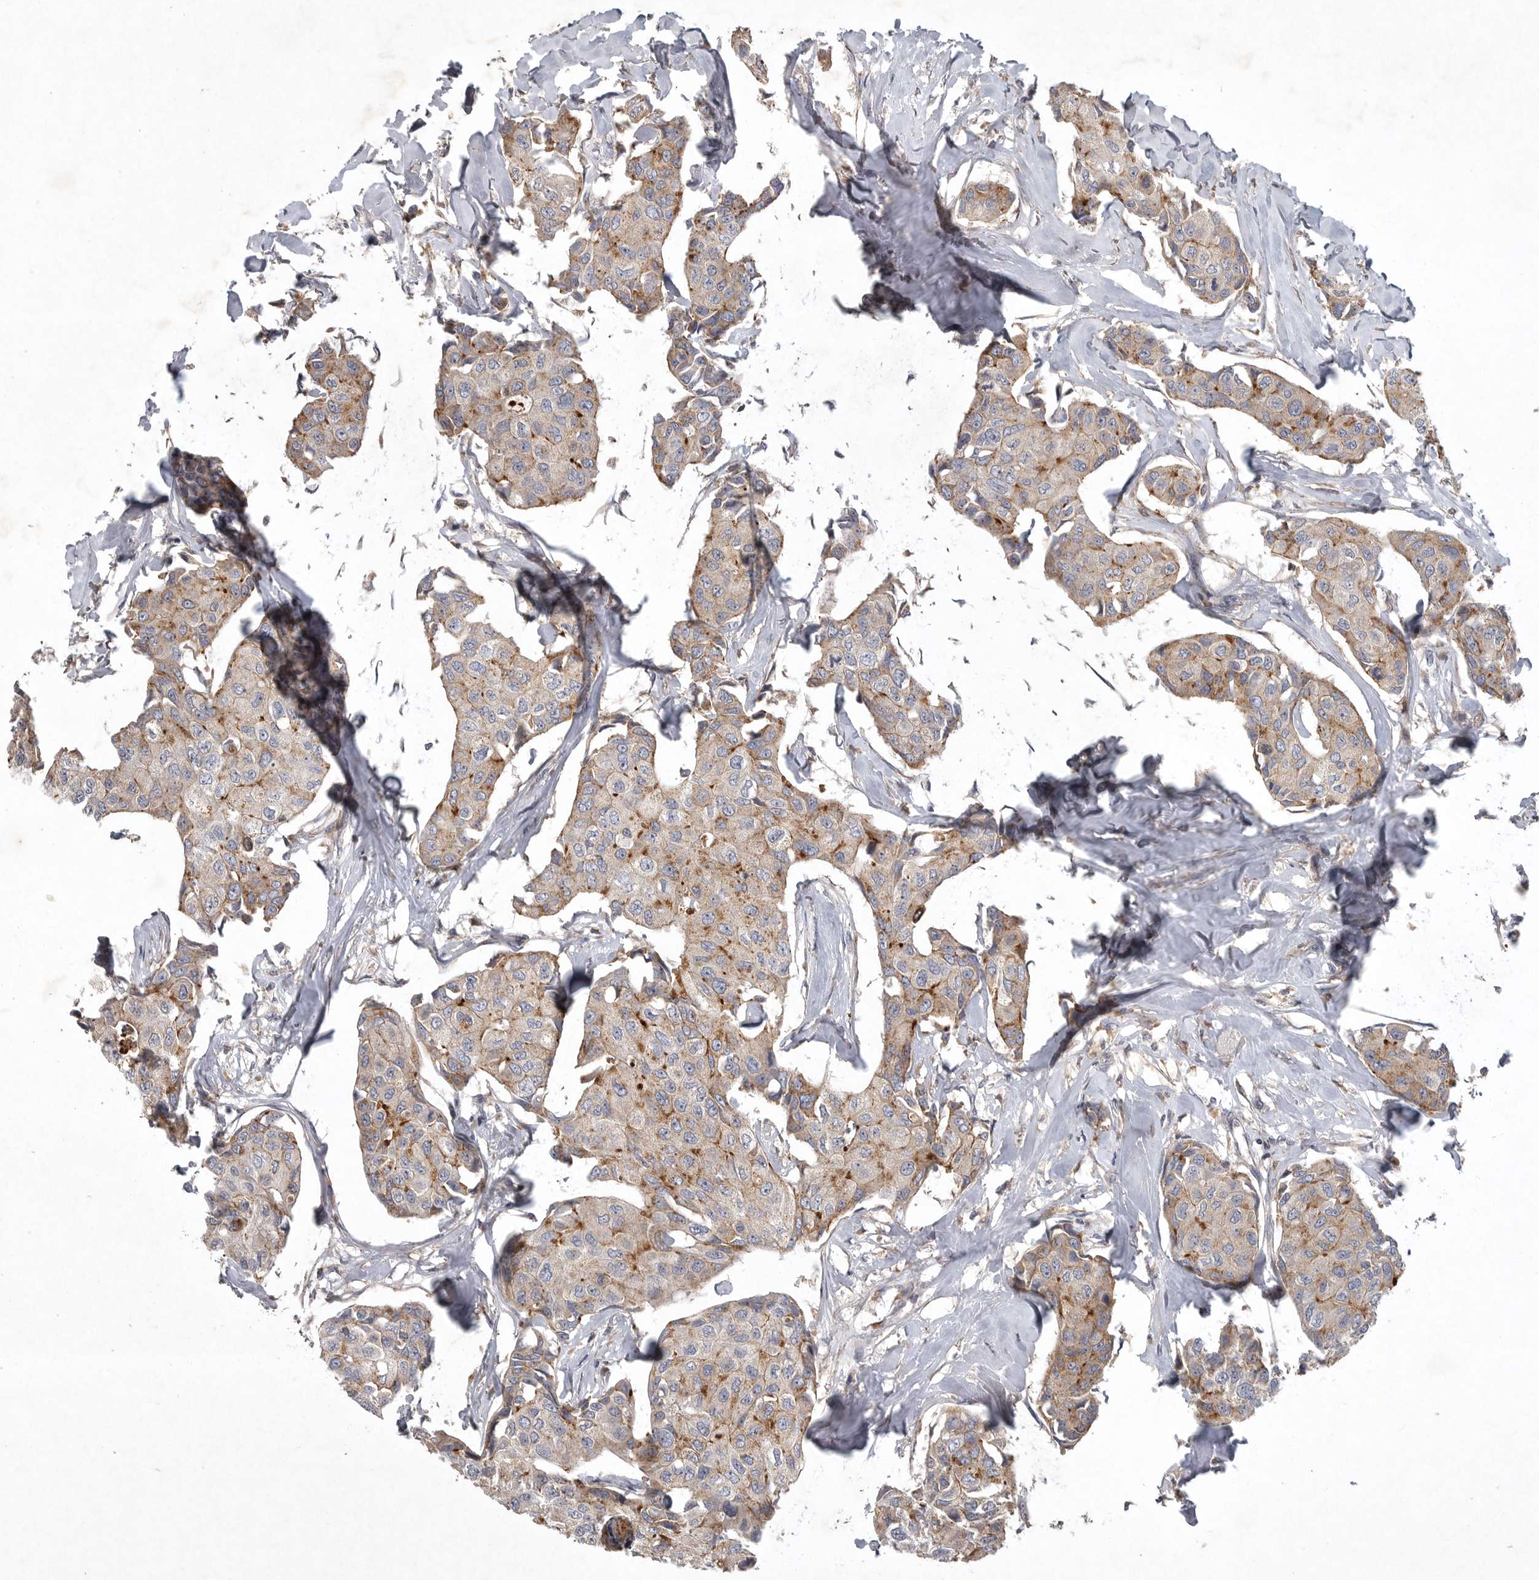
{"staining": {"intensity": "moderate", "quantity": "25%-75%", "location": "cytoplasmic/membranous"}, "tissue": "breast cancer", "cell_type": "Tumor cells", "image_type": "cancer", "snomed": [{"axis": "morphology", "description": "Duct carcinoma"}, {"axis": "topography", "description": "Breast"}], "caption": "Protein staining of breast cancer (intraductal carcinoma) tissue demonstrates moderate cytoplasmic/membranous staining in about 25%-75% of tumor cells. (Brightfield microscopy of DAB IHC at high magnification).", "gene": "LAMTOR3", "patient": {"sex": "female", "age": 80}}